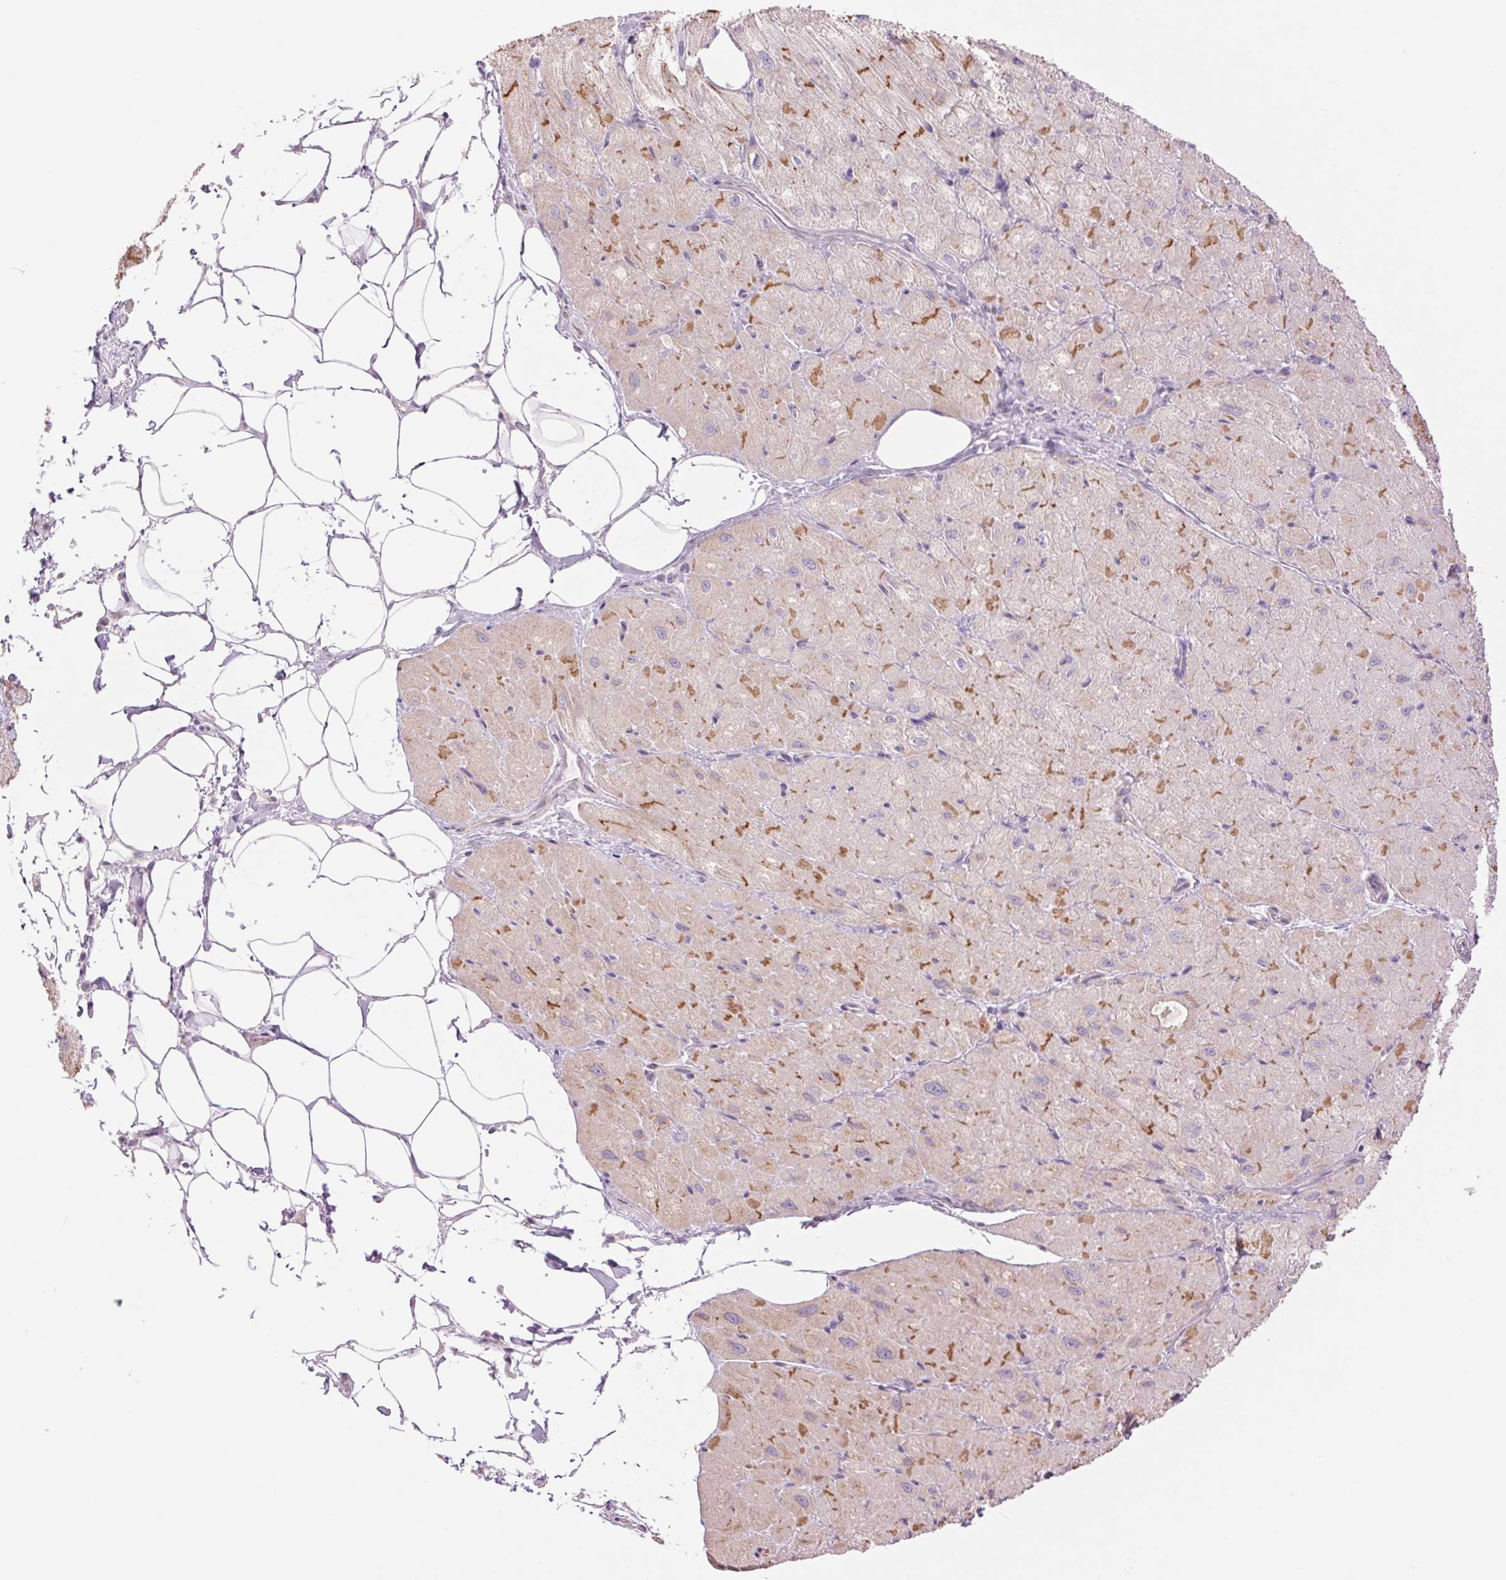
{"staining": {"intensity": "strong", "quantity": "<25%", "location": "cytoplasmic/membranous"}, "tissue": "heart muscle", "cell_type": "Cardiomyocytes", "image_type": "normal", "snomed": [{"axis": "morphology", "description": "Normal tissue, NOS"}, {"axis": "topography", "description": "Heart"}], "caption": "Protein expression by immunohistochemistry exhibits strong cytoplasmic/membranous staining in approximately <25% of cardiomyocytes in normal heart muscle.", "gene": "CTNNA3", "patient": {"sex": "male", "age": 62}}